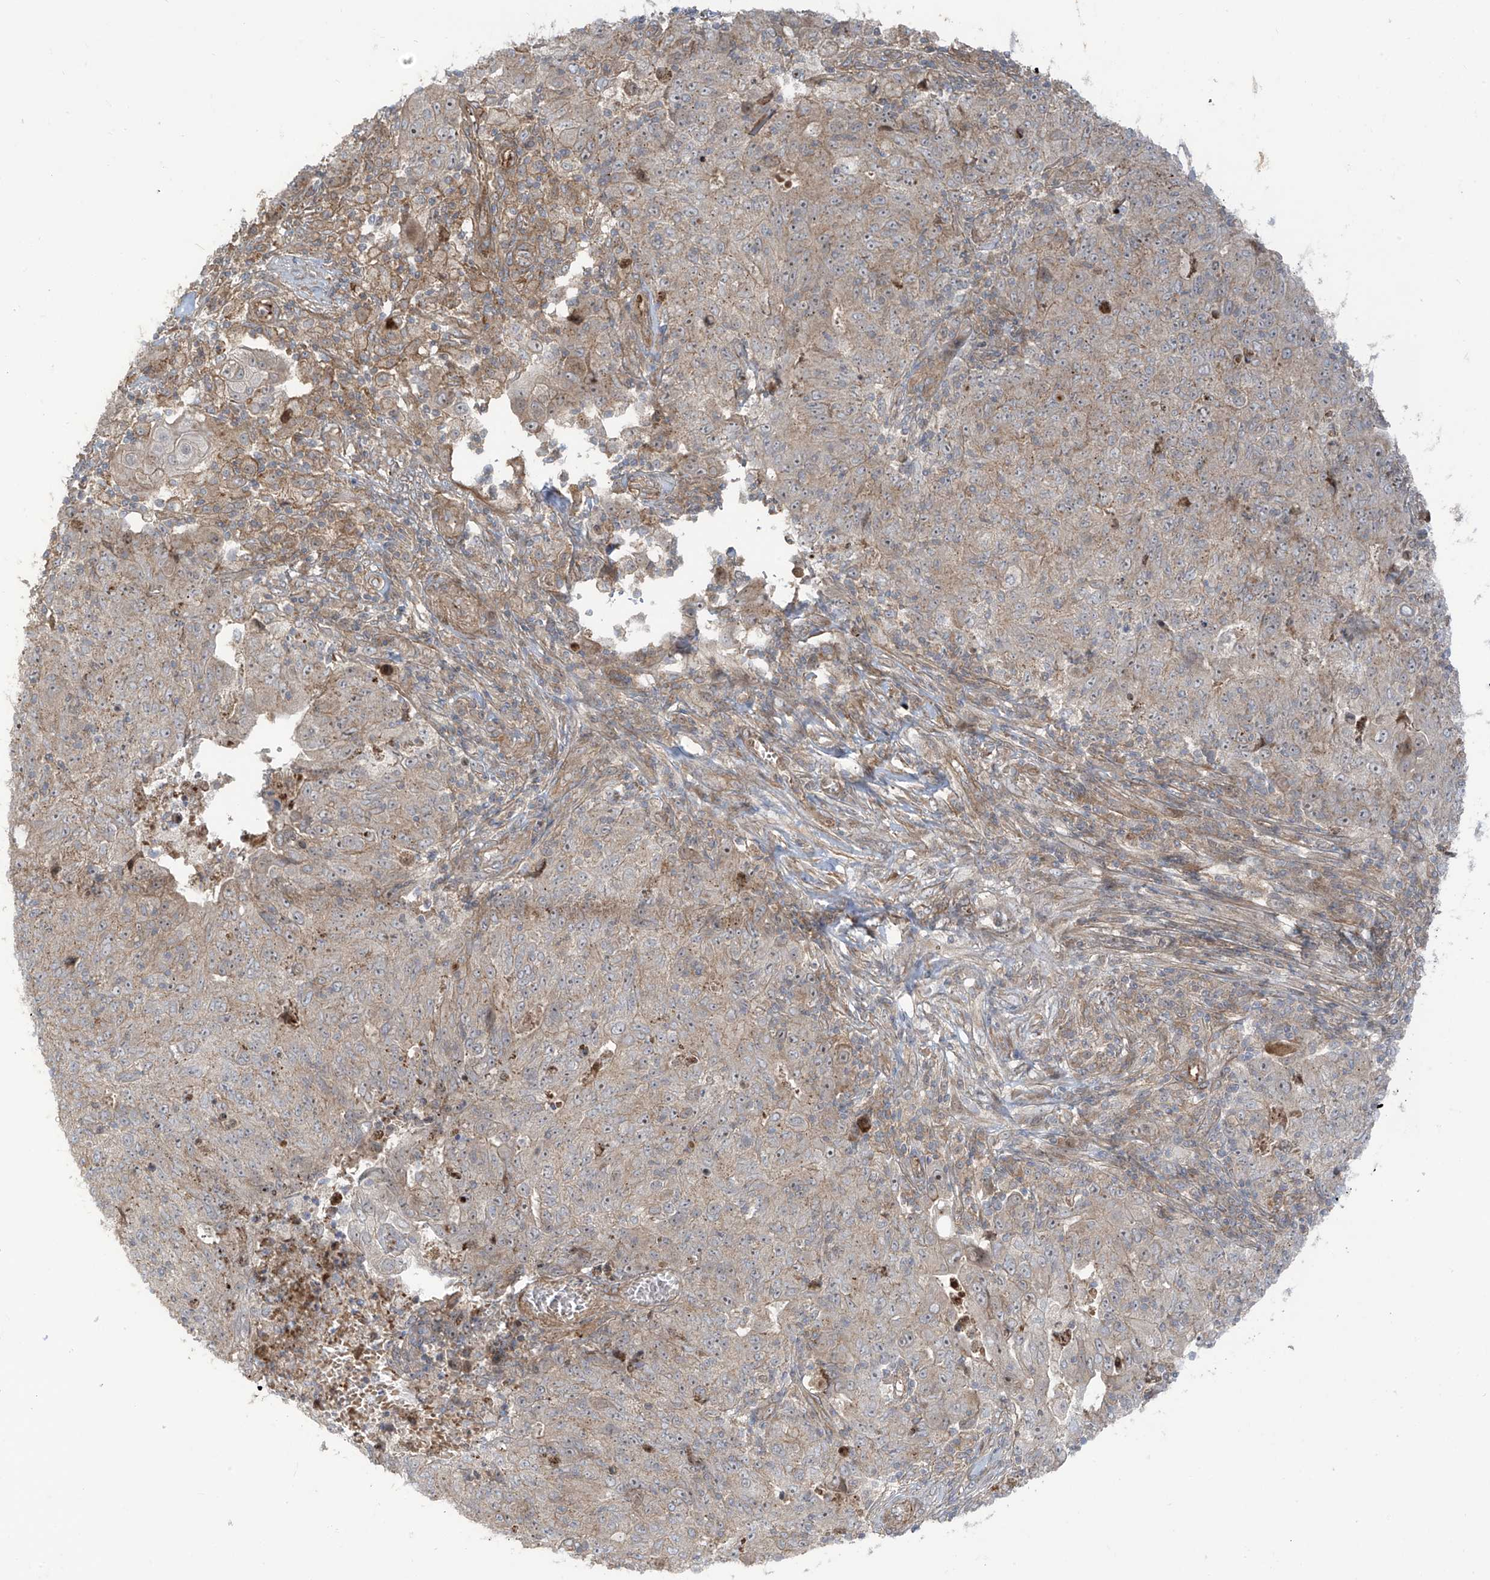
{"staining": {"intensity": "weak", "quantity": "<25%", "location": "cytoplasmic/membranous"}, "tissue": "ovarian cancer", "cell_type": "Tumor cells", "image_type": "cancer", "snomed": [{"axis": "morphology", "description": "Carcinoma, endometroid"}, {"axis": "topography", "description": "Ovary"}], "caption": "Protein analysis of ovarian cancer (endometroid carcinoma) reveals no significant expression in tumor cells.", "gene": "ENTR1", "patient": {"sex": "female", "age": 42}}